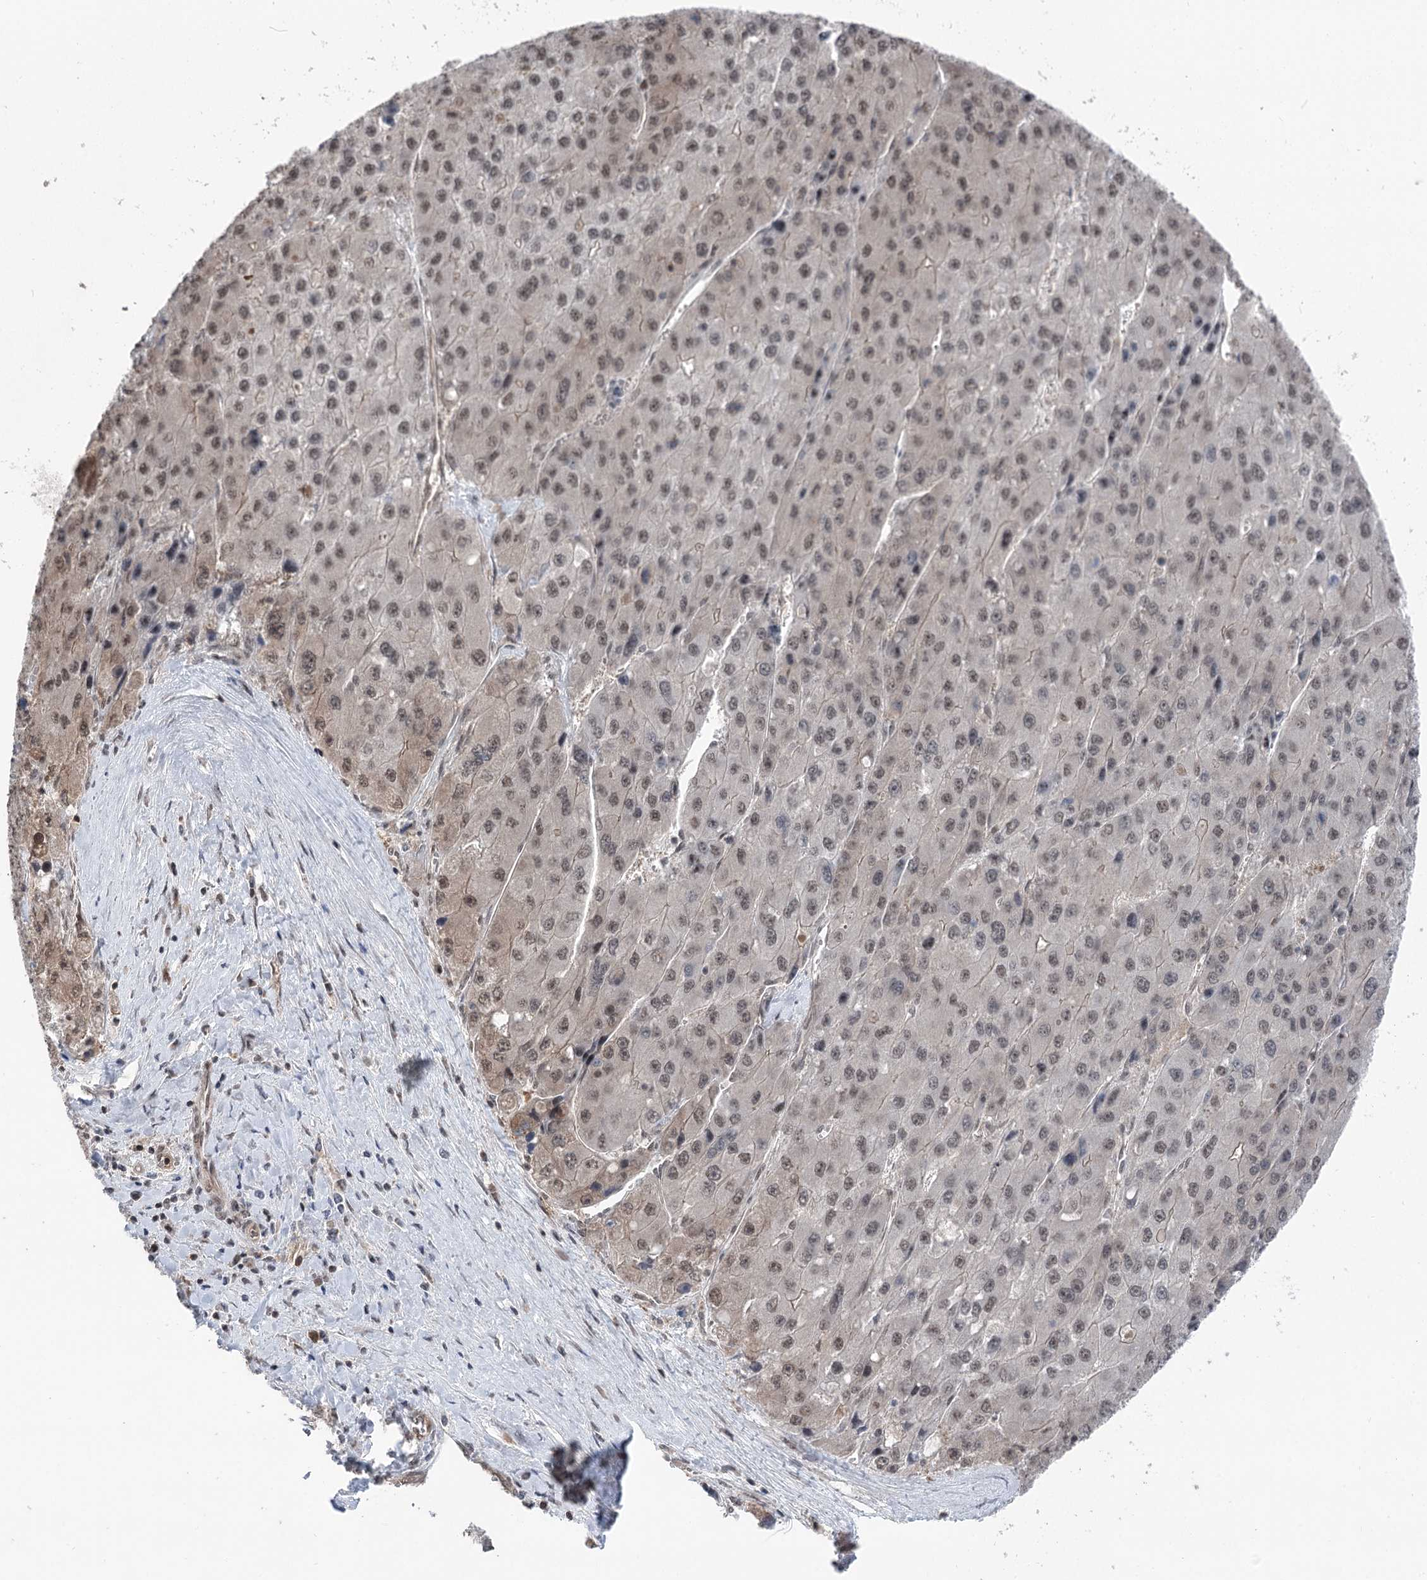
{"staining": {"intensity": "moderate", "quantity": ">75%", "location": "nuclear"}, "tissue": "liver cancer", "cell_type": "Tumor cells", "image_type": "cancer", "snomed": [{"axis": "morphology", "description": "Carcinoma, Hepatocellular, NOS"}, {"axis": "topography", "description": "Liver"}], "caption": "The image exhibits immunohistochemical staining of hepatocellular carcinoma (liver). There is moderate nuclear expression is identified in approximately >75% of tumor cells. (Stains: DAB (3,3'-diaminobenzidine) in brown, nuclei in blue, Microscopy: brightfield microscopy at high magnification).", "gene": "CCSER2", "patient": {"sex": "female", "age": 73}}